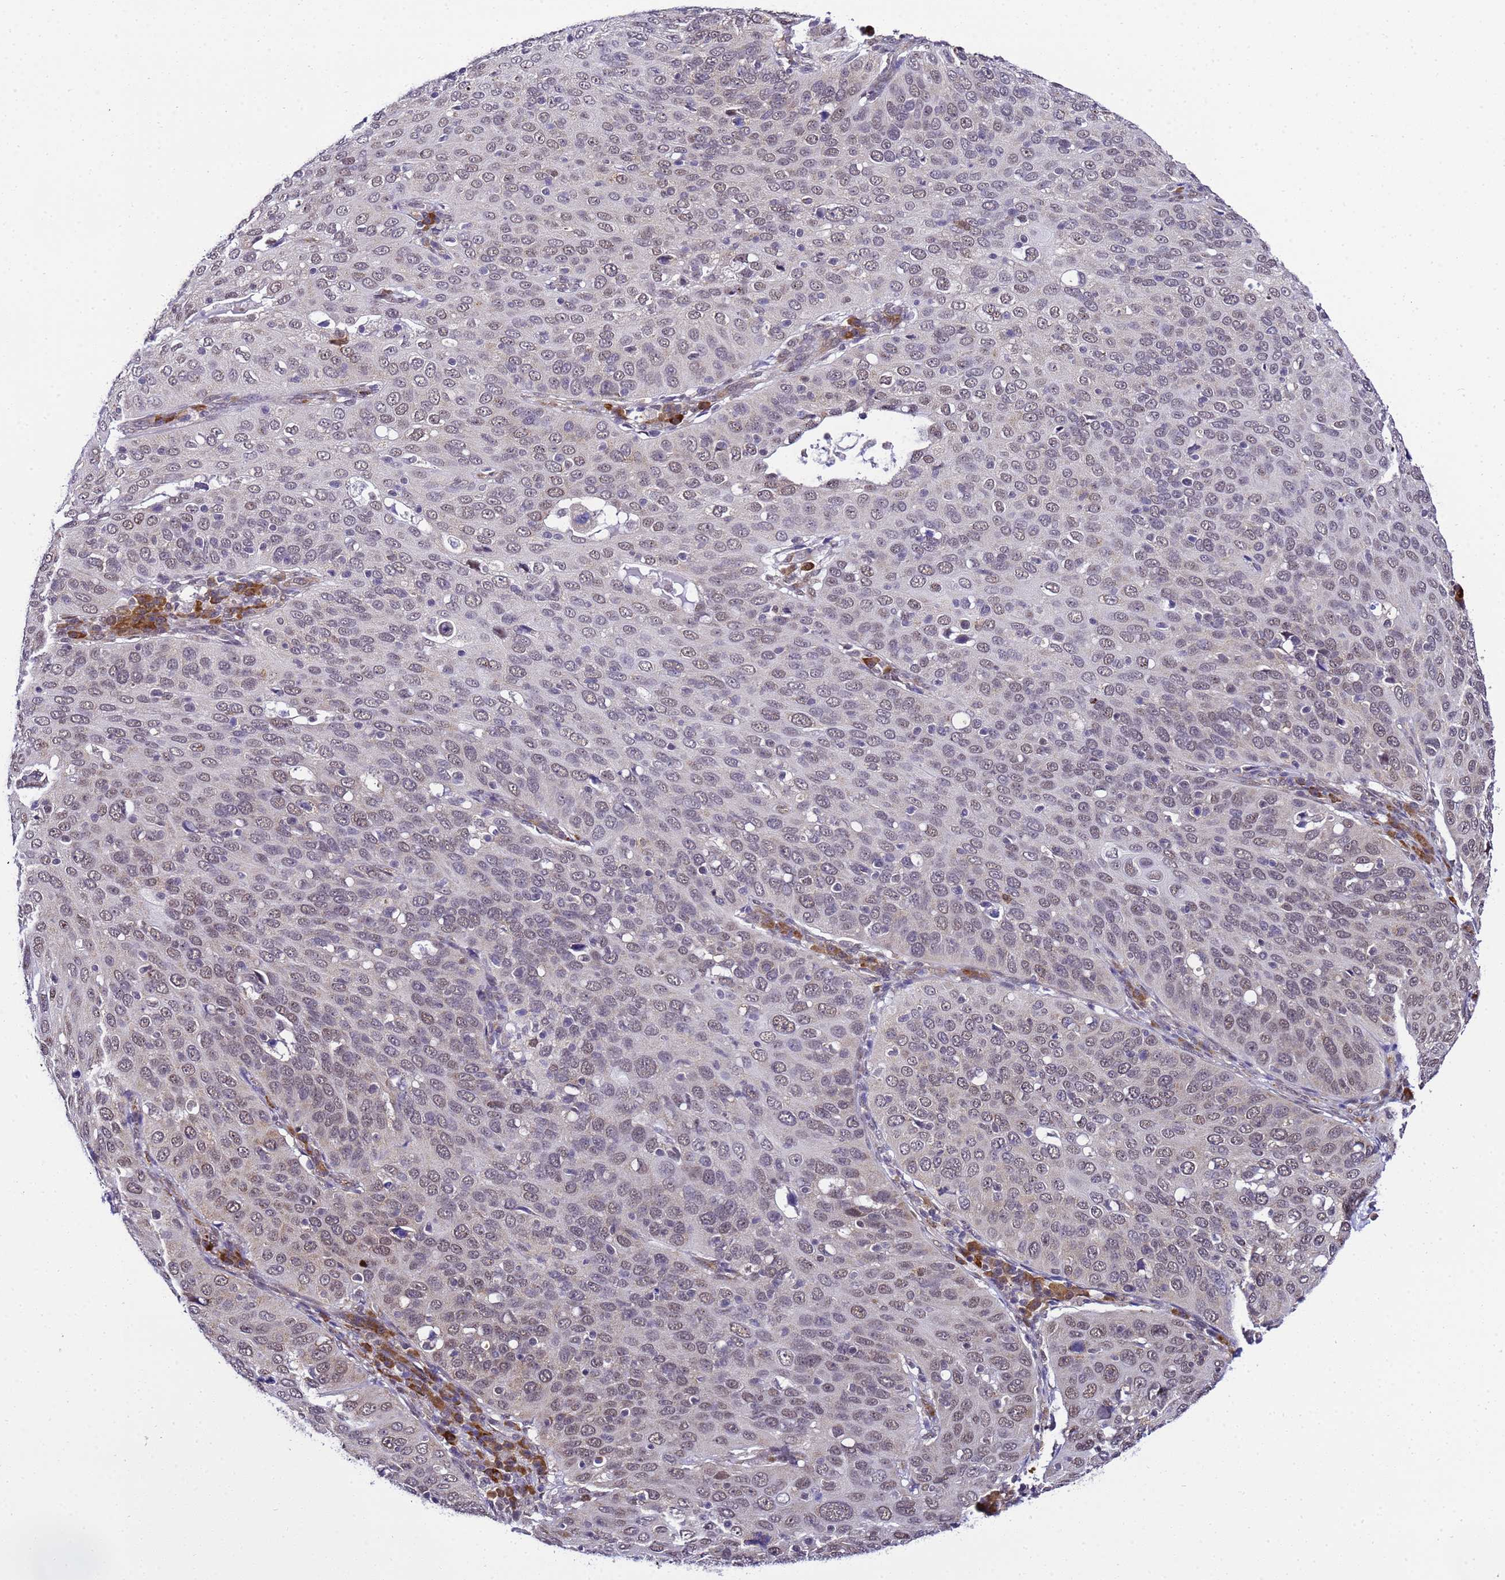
{"staining": {"intensity": "negative", "quantity": "none", "location": "none"}, "tissue": "cervical cancer", "cell_type": "Tumor cells", "image_type": "cancer", "snomed": [{"axis": "morphology", "description": "Squamous cell carcinoma, NOS"}, {"axis": "topography", "description": "Cervix"}], "caption": "This image is of cervical cancer (squamous cell carcinoma) stained with IHC to label a protein in brown with the nuclei are counter-stained blue. There is no staining in tumor cells. (DAB IHC, high magnification).", "gene": "SMN1", "patient": {"sex": "female", "age": 36}}